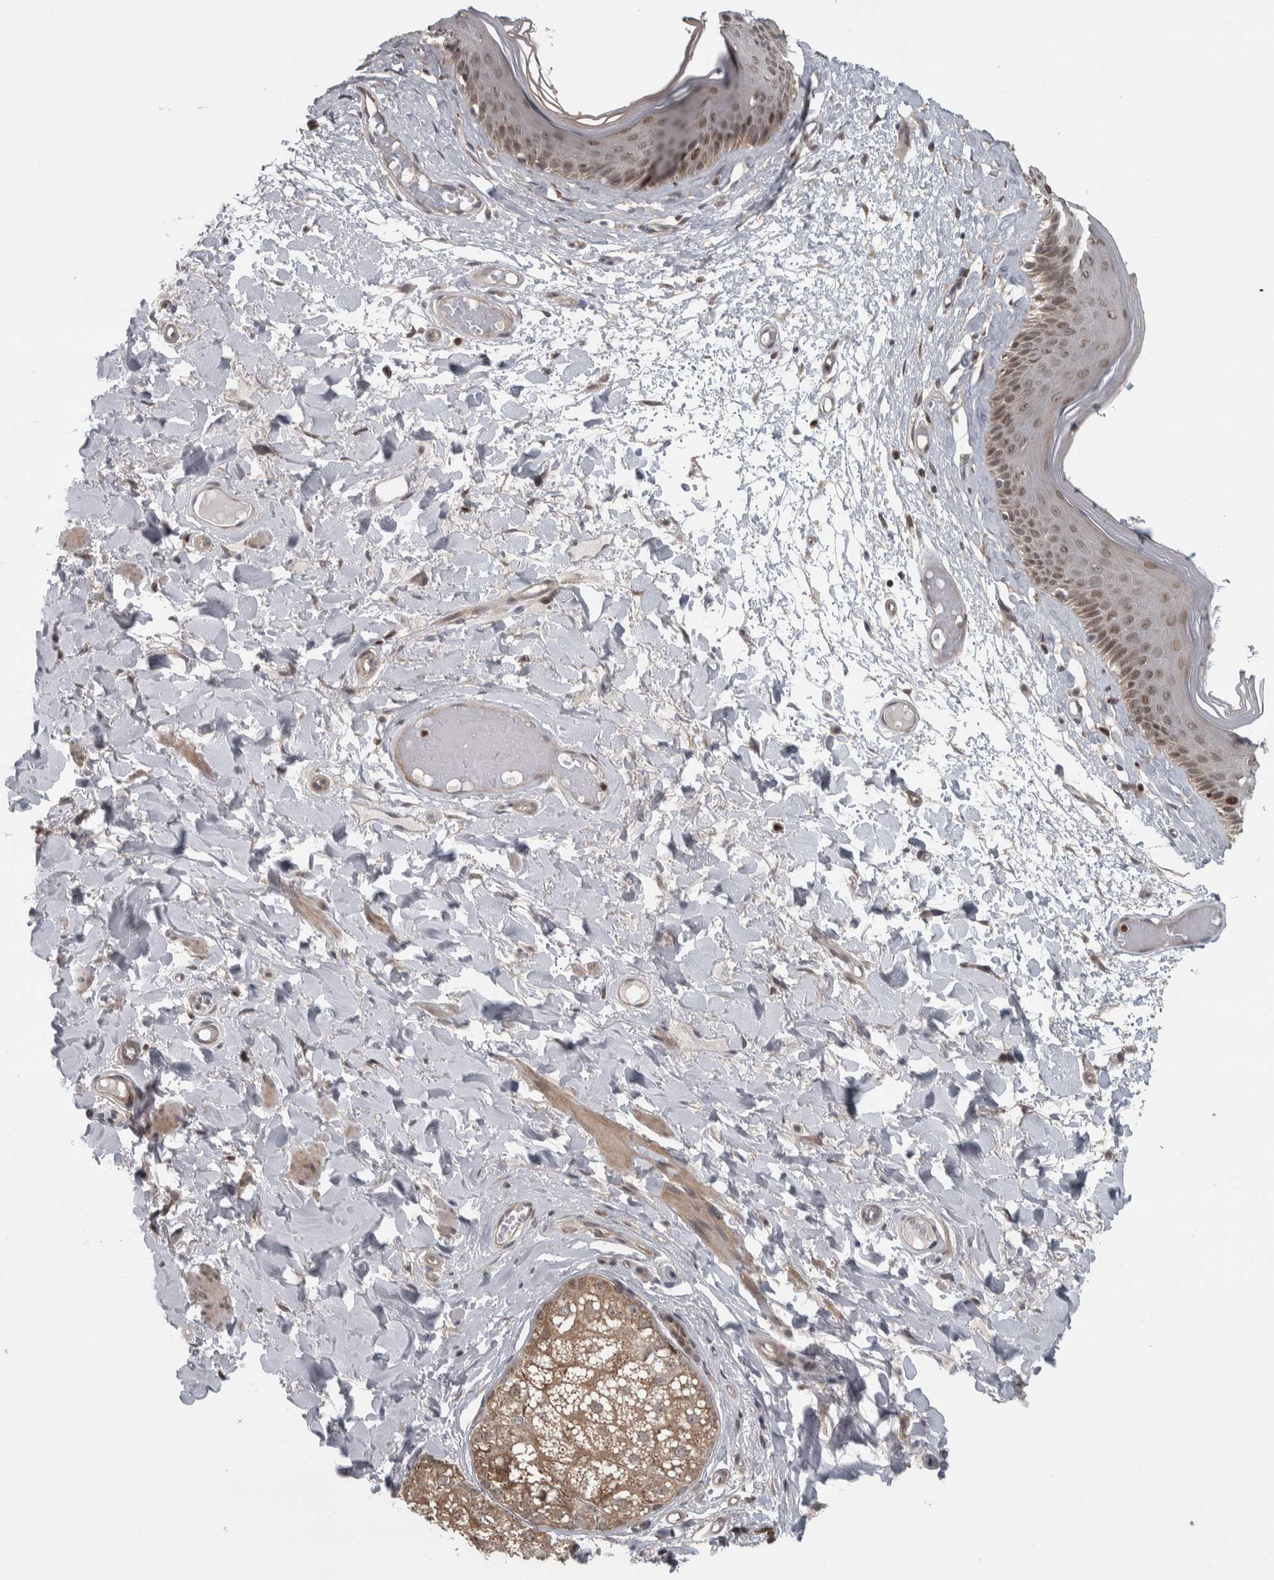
{"staining": {"intensity": "moderate", "quantity": ">75%", "location": "nuclear"}, "tissue": "skin", "cell_type": "Epidermal cells", "image_type": "normal", "snomed": [{"axis": "morphology", "description": "Normal tissue, NOS"}, {"axis": "topography", "description": "Vulva"}], "caption": "Epidermal cells show medium levels of moderate nuclear staining in approximately >75% of cells in benign human skin. (Brightfield microscopy of DAB IHC at high magnification).", "gene": "CWC27", "patient": {"sex": "female", "age": 73}}